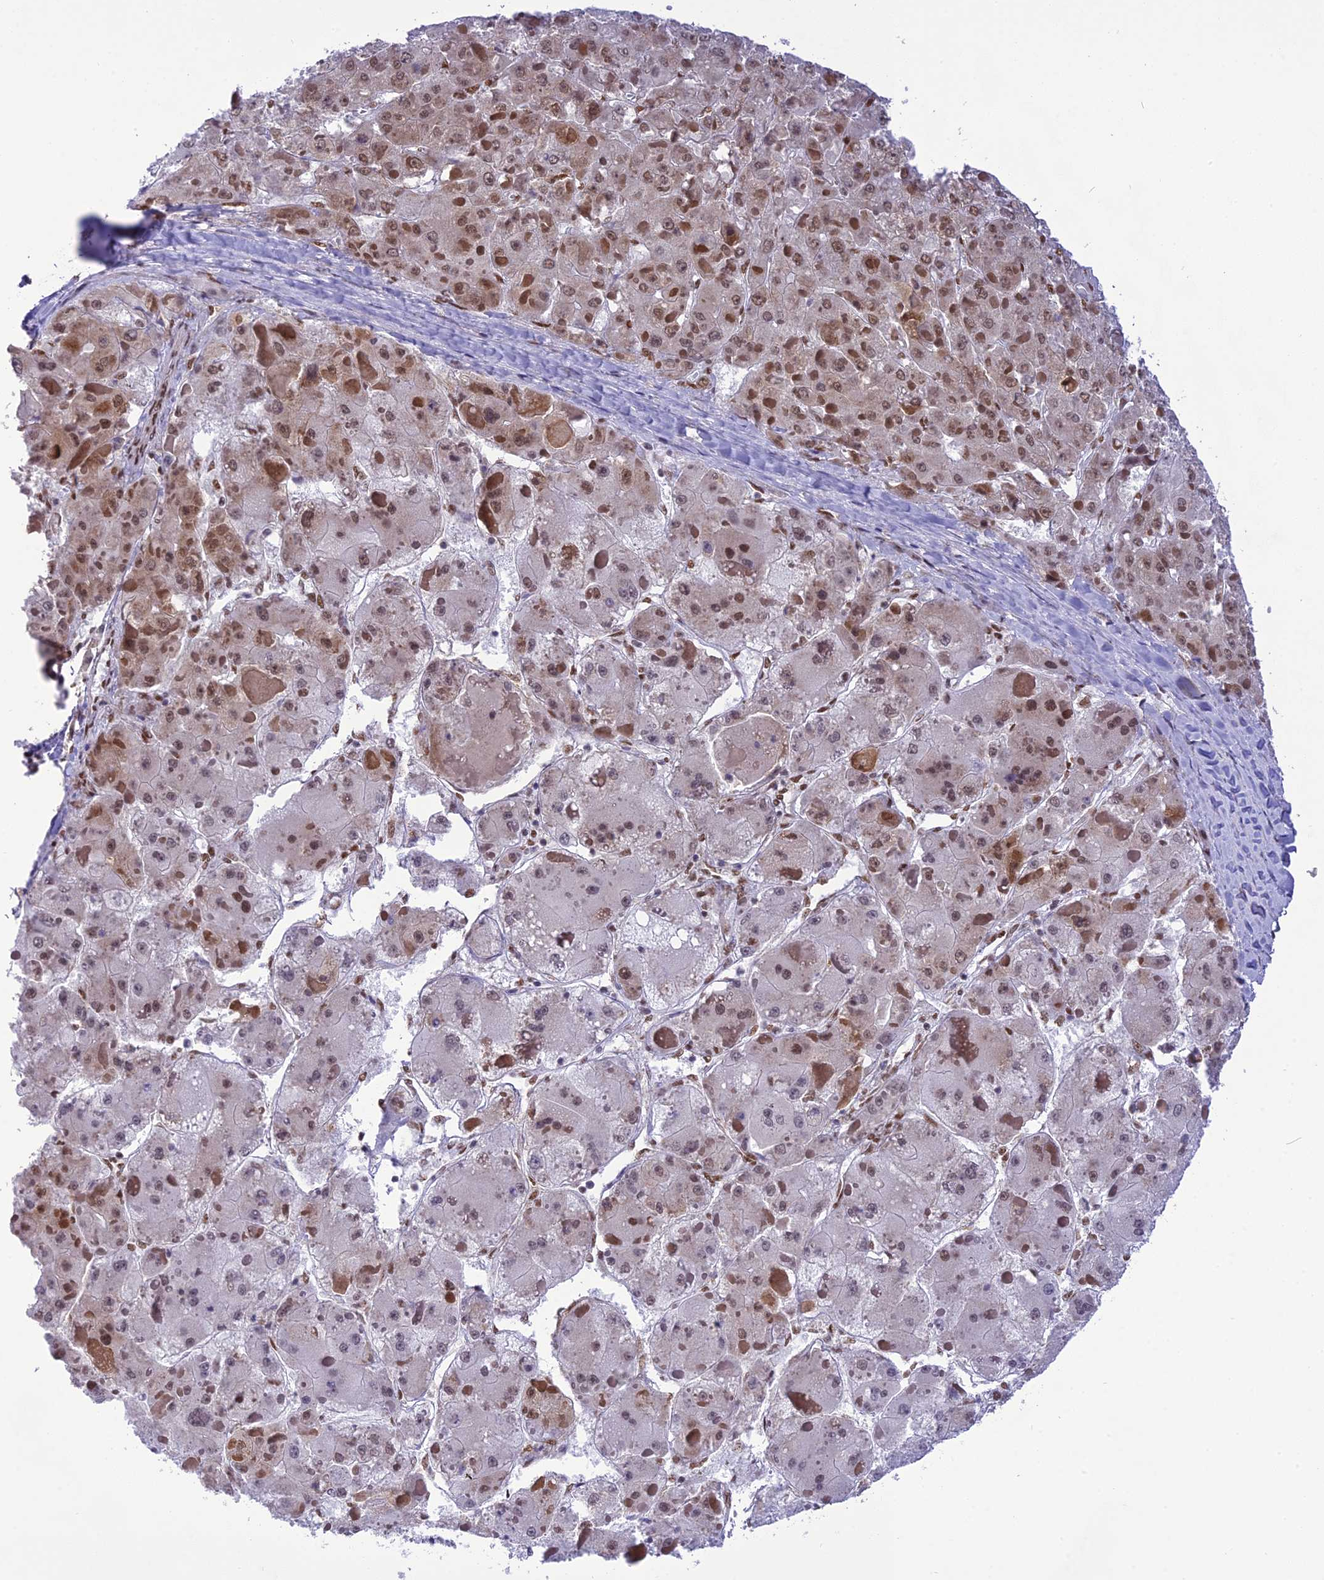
{"staining": {"intensity": "moderate", "quantity": ">75%", "location": "nuclear"}, "tissue": "liver cancer", "cell_type": "Tumor cells", "image_type": "cancer", "snomed": [{"axis": "morphology", "description": "Carcinoma, Hepatocellular, NOS"}, {"axis": "topography", "description": "Liver"}], "caption": "Immunohistochemical staining of liver hepatocellular carcinoma demonstrates moderate nuclear protein positivity in about >75% of tumor cells.", "gene": "DDX1", "patient": {"sex": "female", "age": 73}}